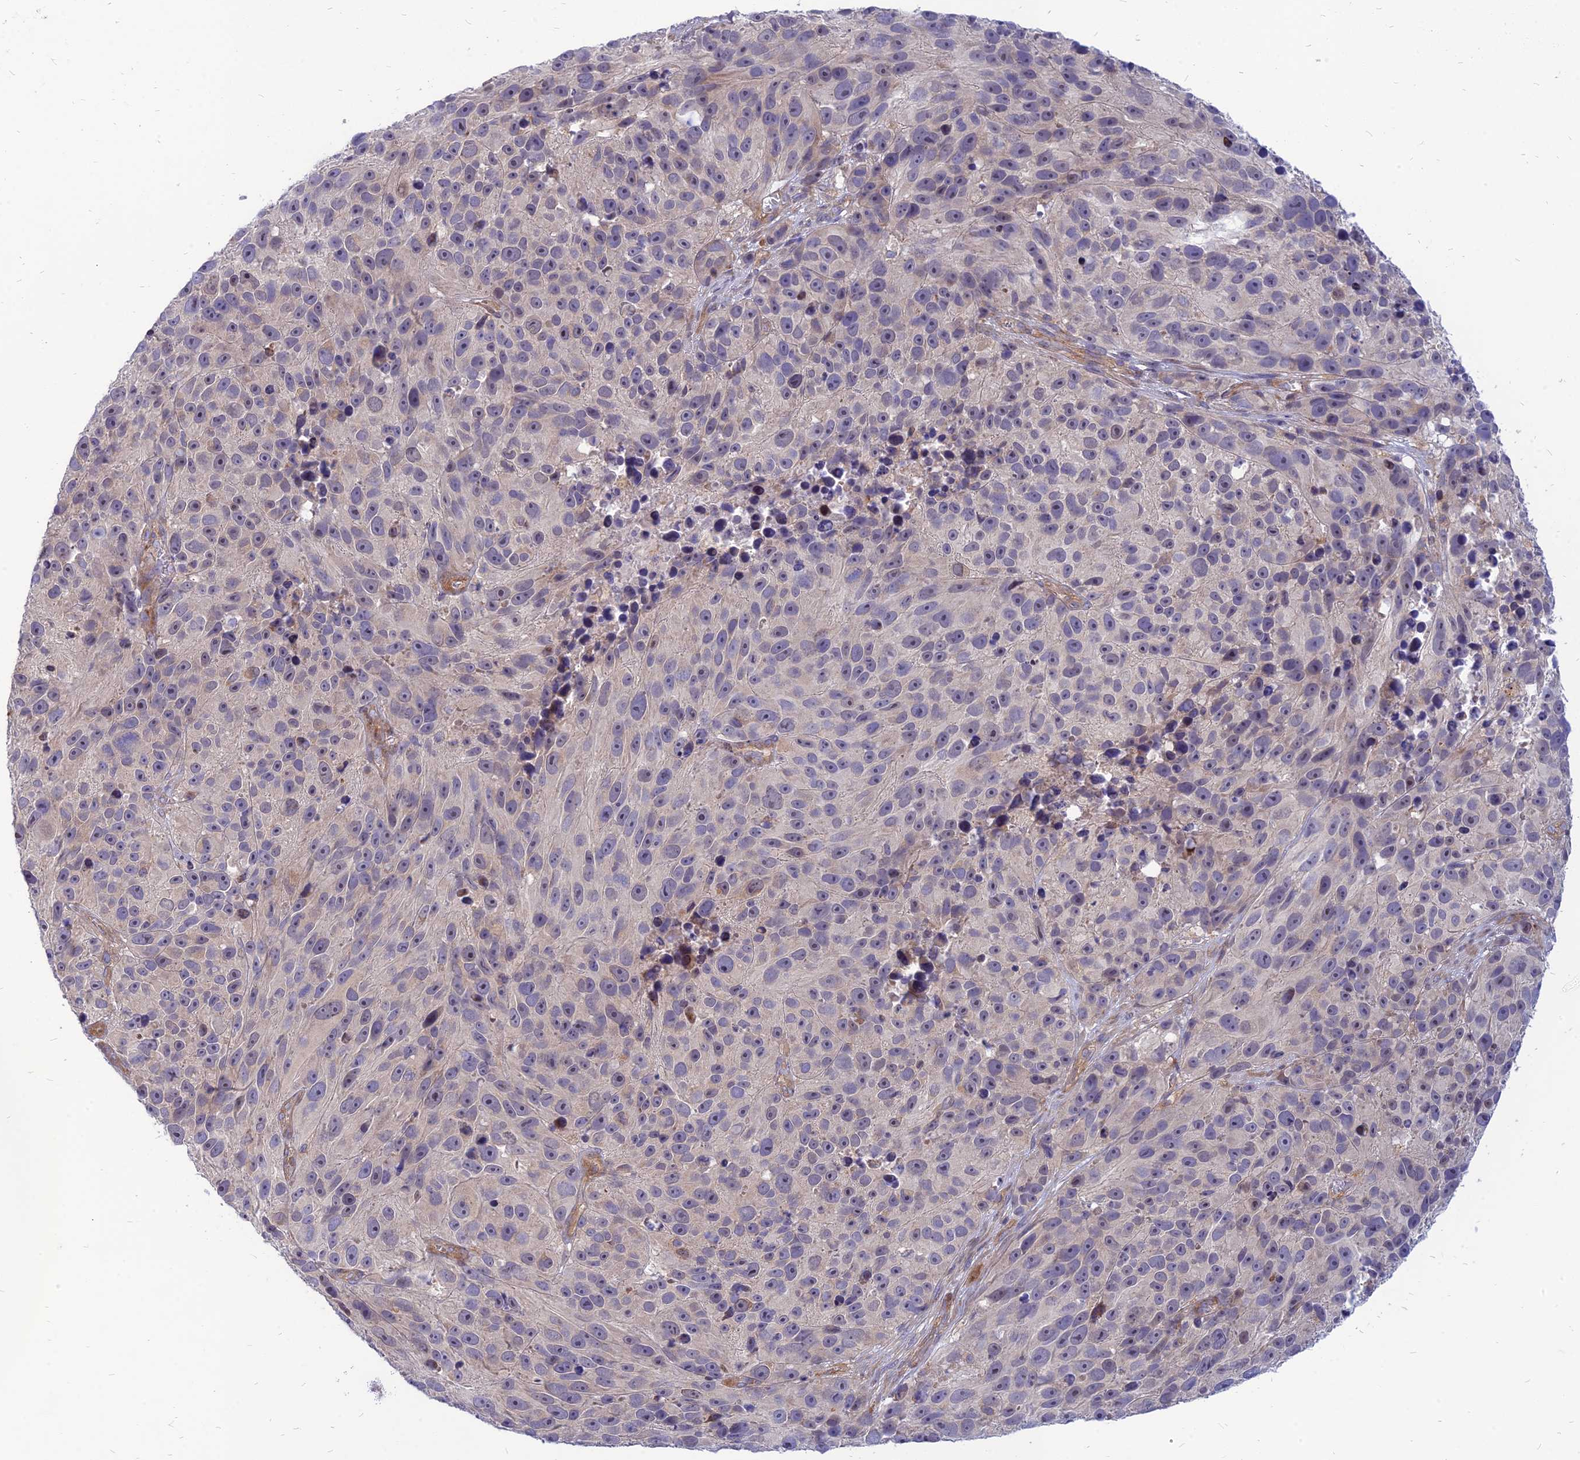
{"staining": {"intensity": "negative", "quantity": "none", "location": "none"}, "tissue": "melanoma", "cell_type": "Tumor cells", "image_type": "cancer", "snomed": [{"axis": "morphology", "description": "Malignant melanoma, NOS"}, {"axis": "topography", "description": "Skin"}], "caption": "A micrograph of human malignant melanoma is negative for staining in tumor cells.", "gene": "PHKA2", "patient": {"sex": "male", "age": 84}}